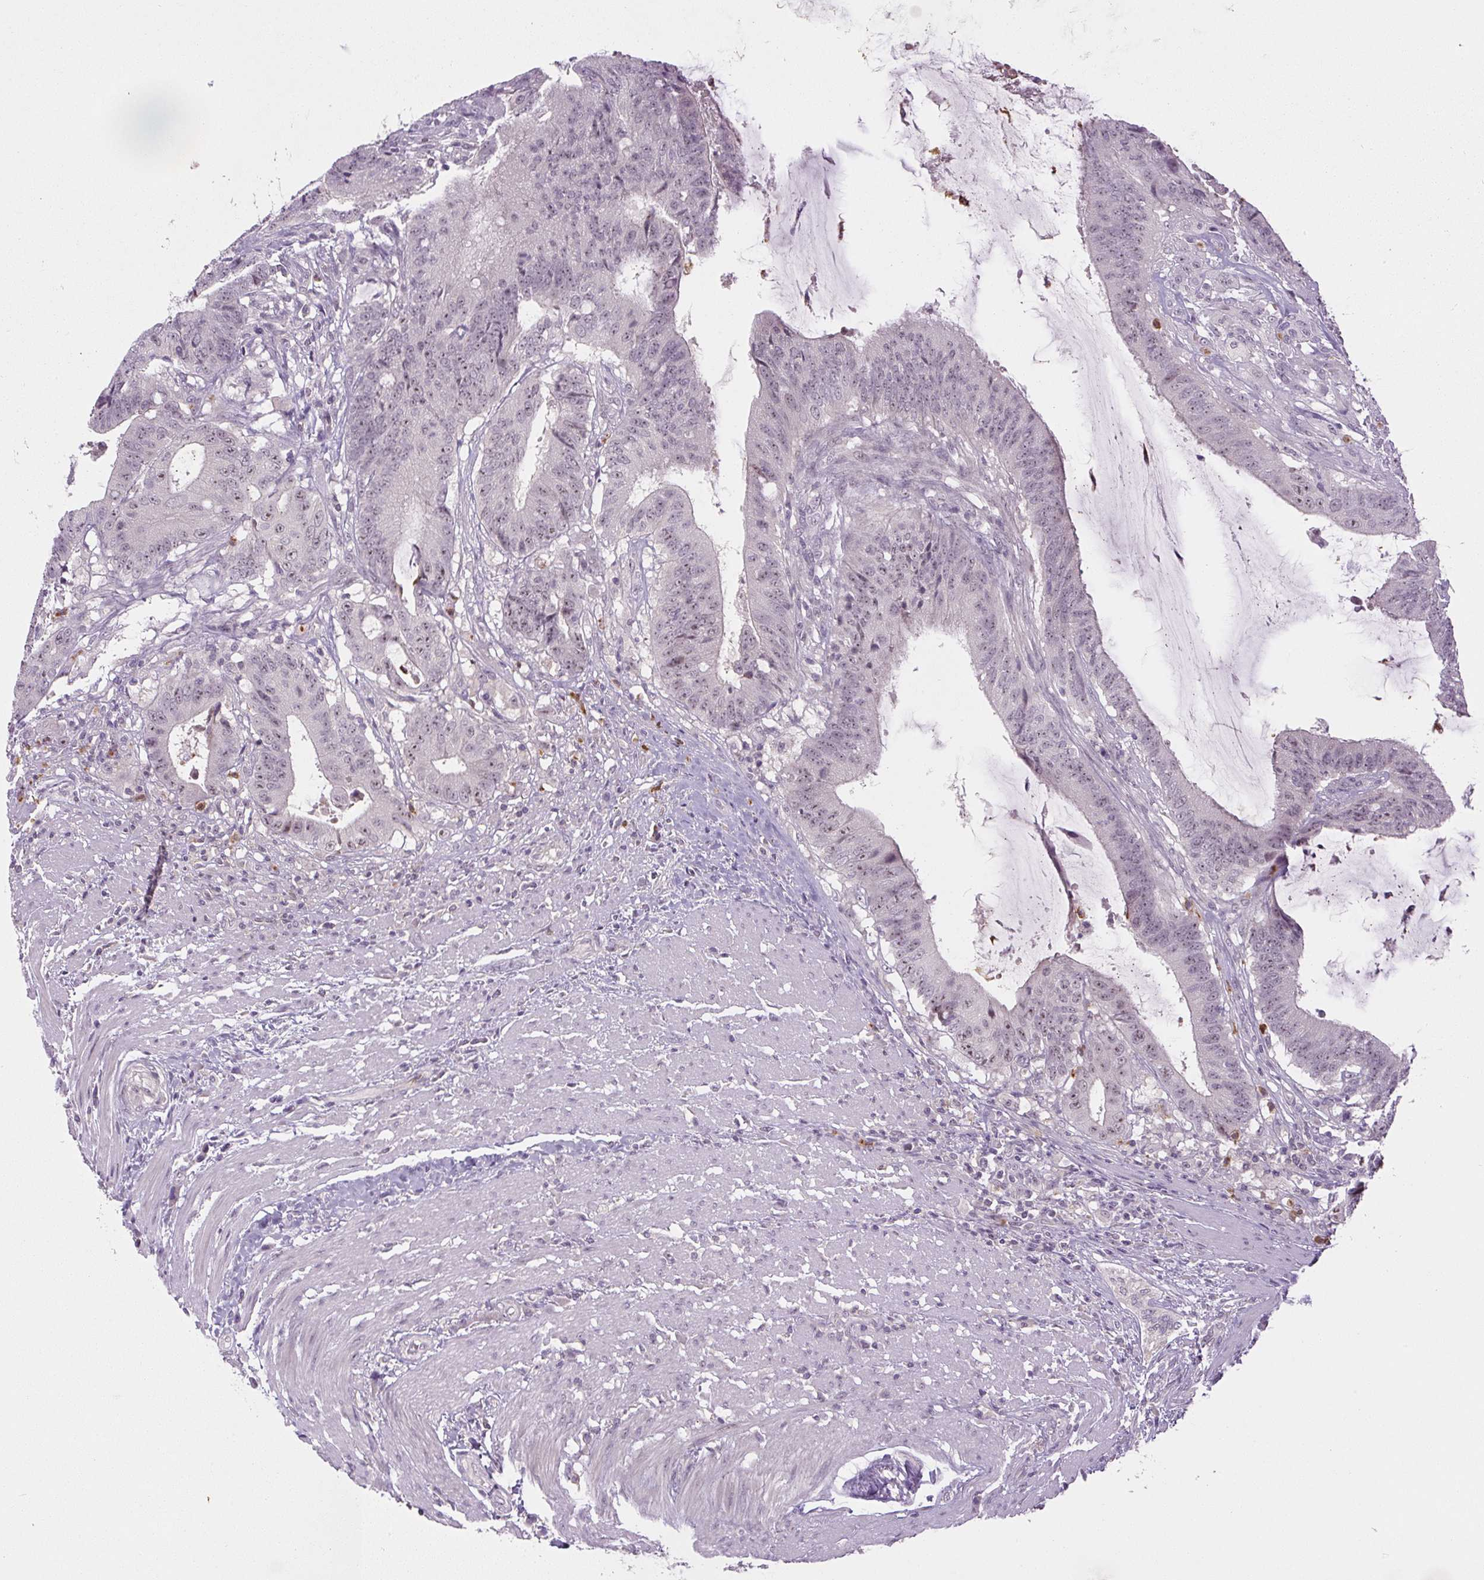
{"staining": {"intensity": "weak", "quantity": ">75%", "location": "nuclear"}, "tissue": "colorectal cancer", "cell_type": "Tumor cells", "image_type": "cancer", "snomed": [{"axis": "morphology", "description": "Adenocarcinoma, NOS"}, {"axis": "topography", "description": "Colon"}], "caption": "Immunohistochemical staining of colorectal cancer (adenocarcinoma) exhibits low levels of weak nuclear expression in about >75% of tumor cells. (IHC, brightfield microscopy, high magnification).", "gene": "SGF29", "patient": {"sex": "female", "age": 43}}